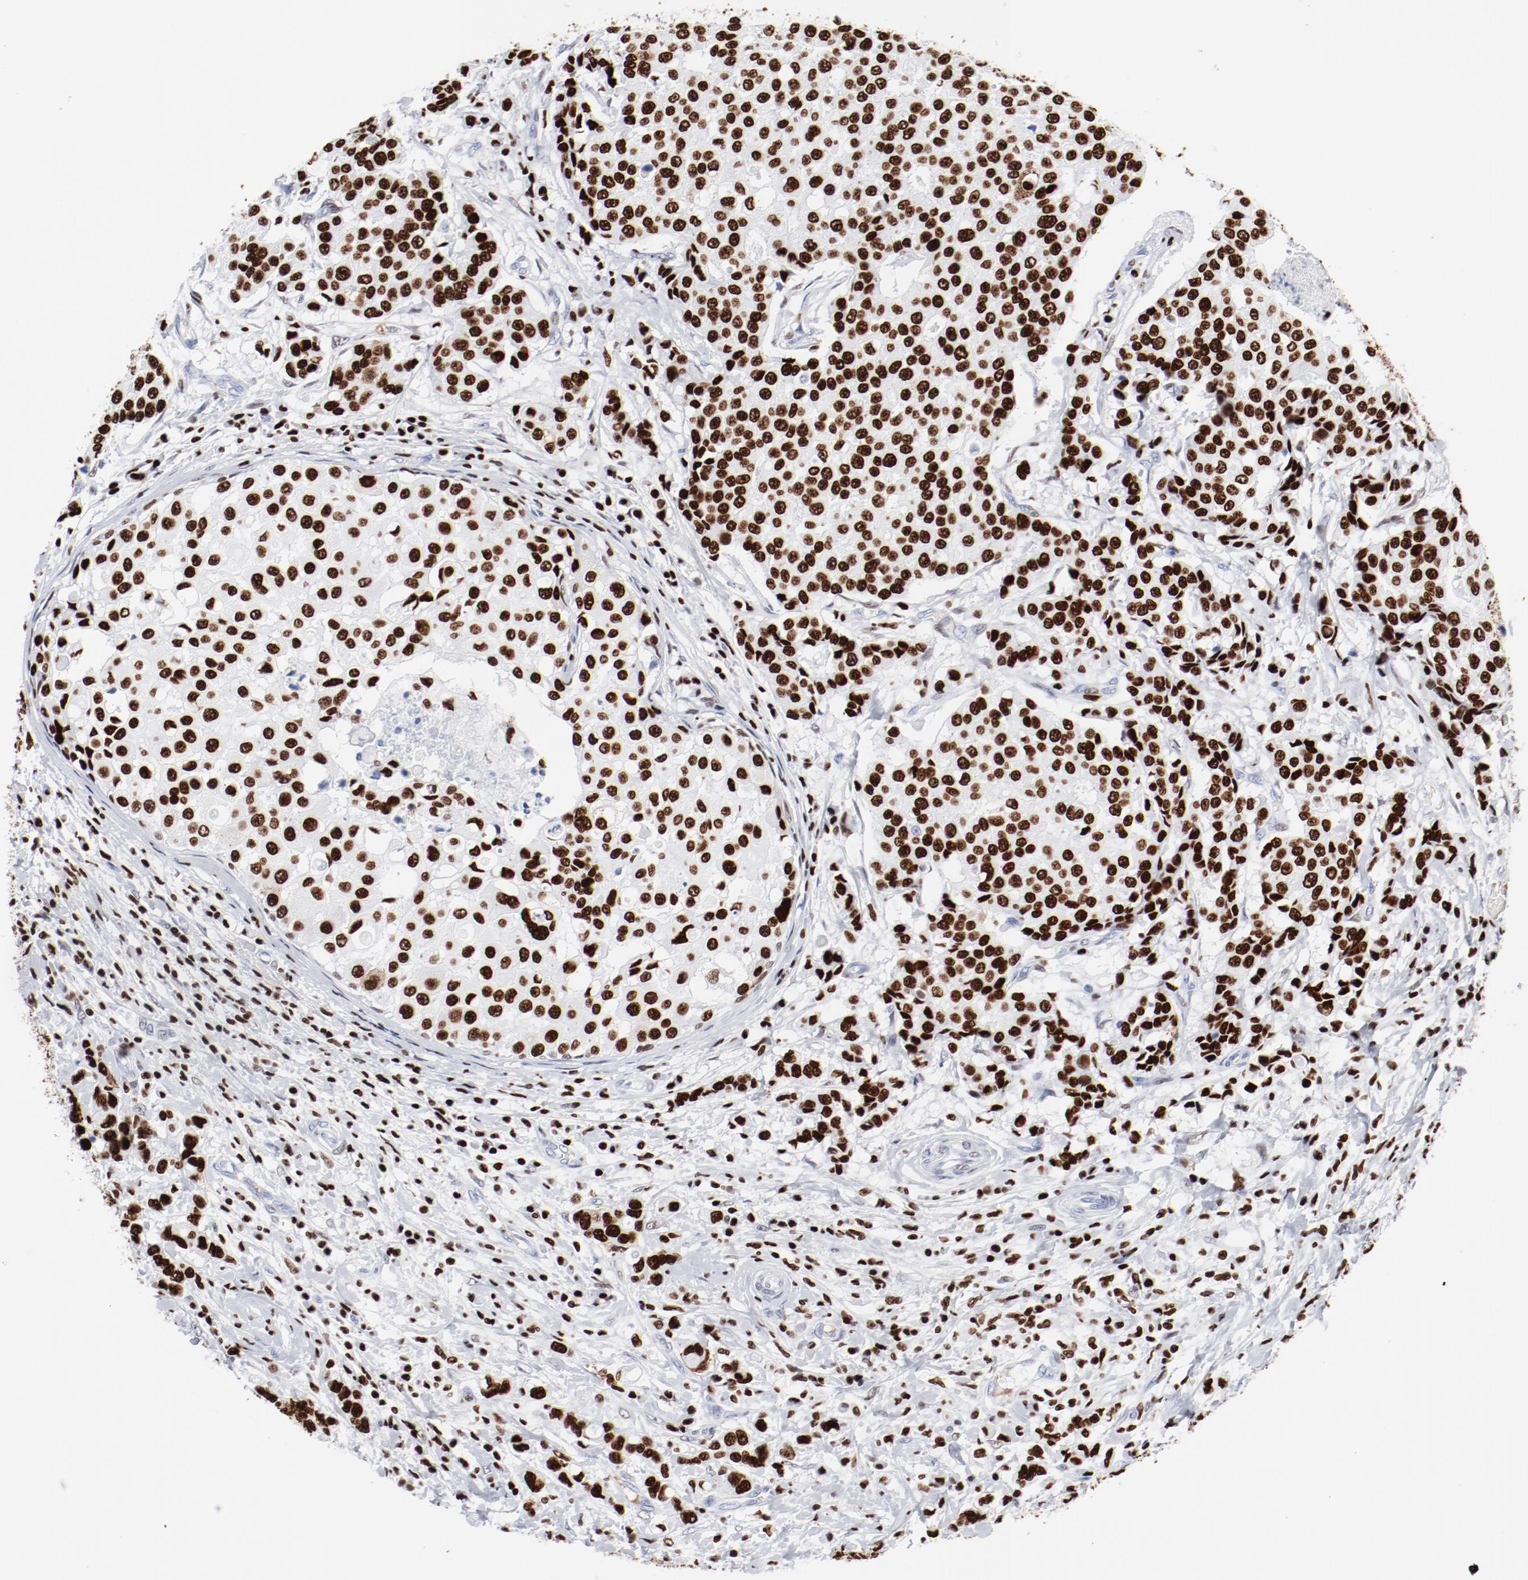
{"staining": {"intensity": "strong", "quantity": ">75%", "location": "nuclear"}, "tissue": "breast cancer", "cell_type": "Tumor cells", "image_type": "cancer", "snomed": [{"axis": "morphology", "description": "Duct carcinoma"}, {"axis": "topography", "description": "Breast"}], "caption": "Immunohistochemical staining of human breast cancer demonstrates strong nuclear protein expression in about >75% of tumor cells.", "gene": "SMARCC2", "patient": {"sex": "female", "age": 27}}